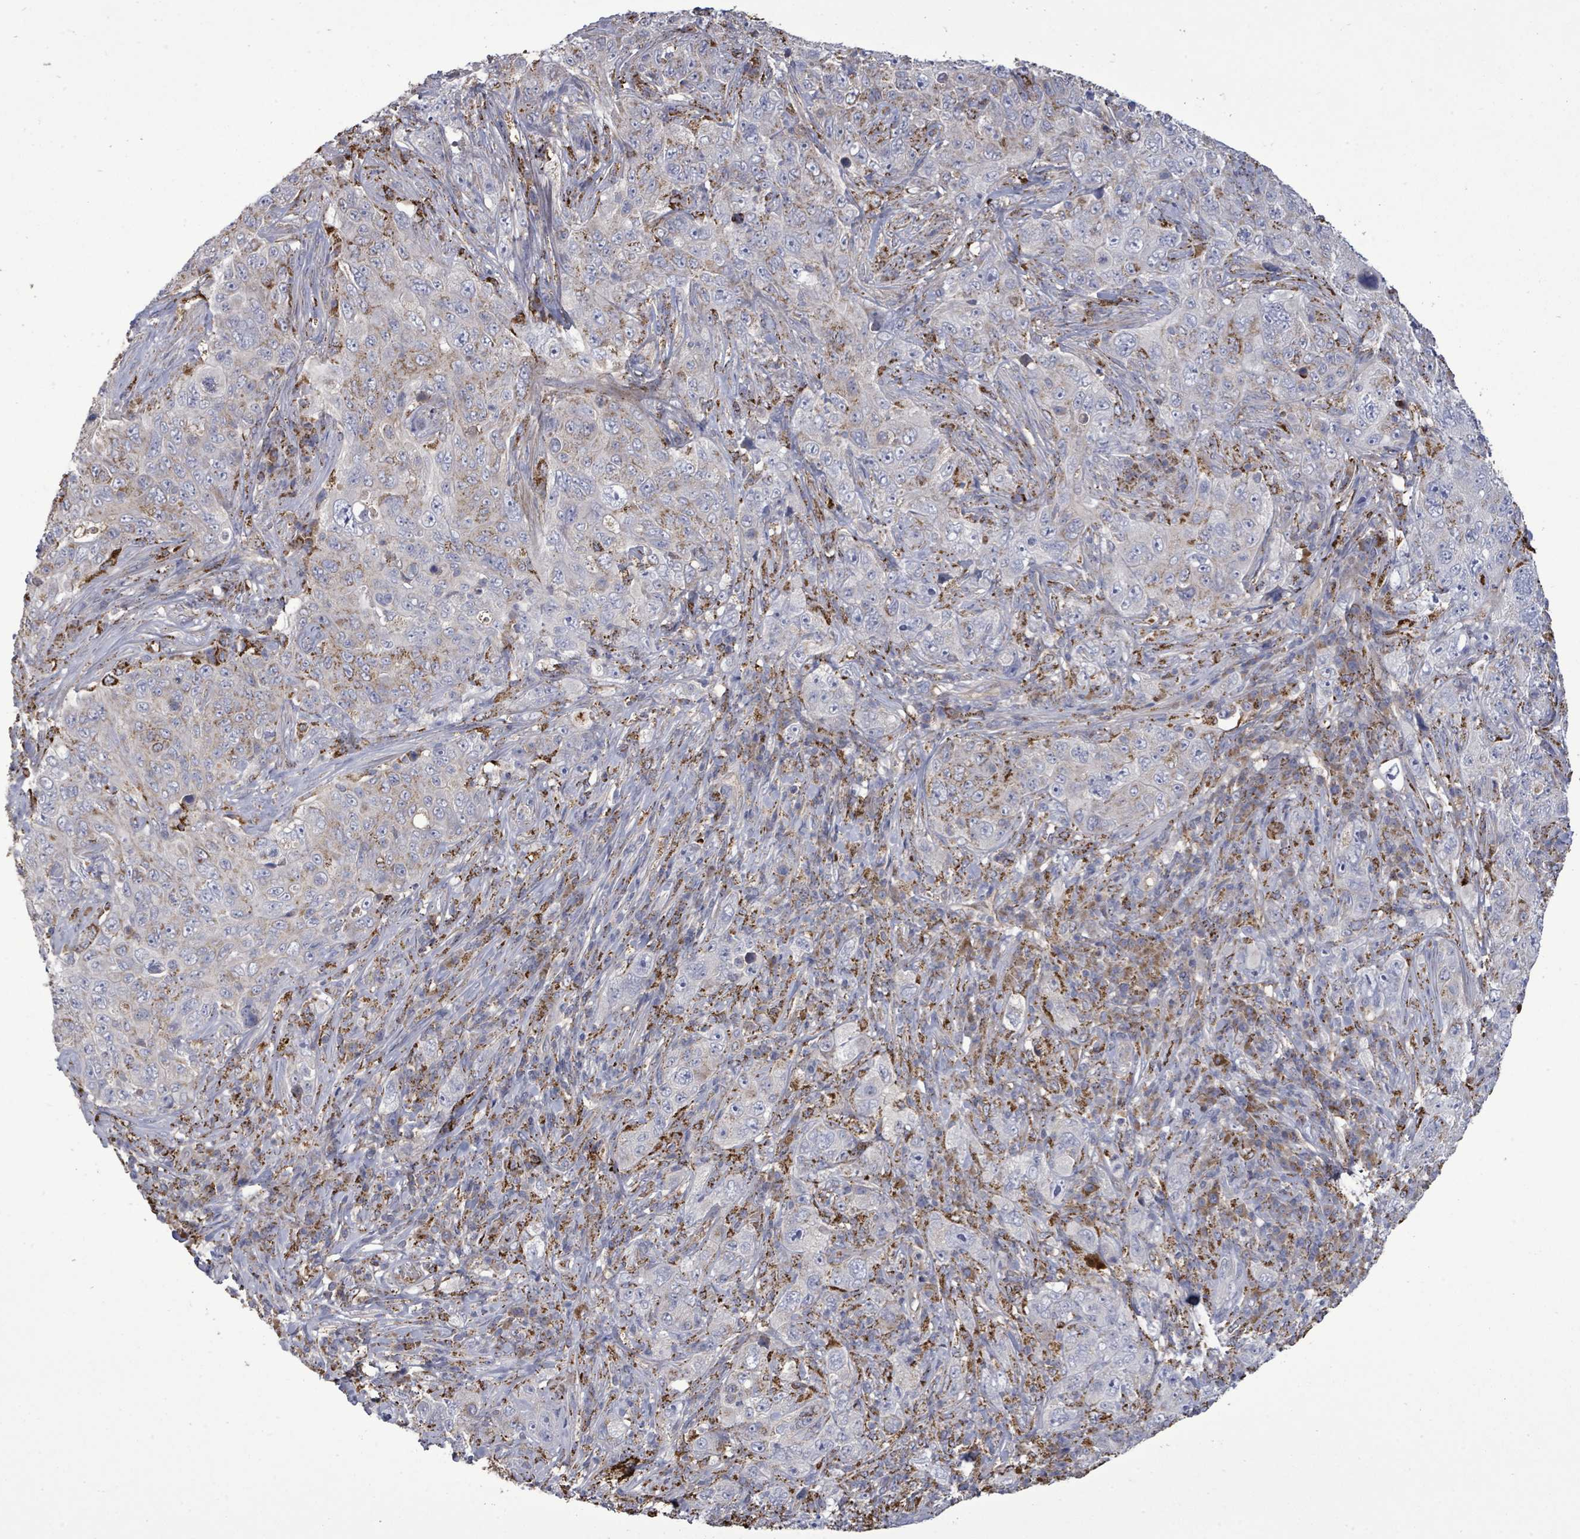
{"staining": {"intensity": "negative", "quantity": "none", "location": "none"}, "tissue": "pancreatic cancer", "cell_type": "Tumor cells", "image_type": "cancer", "snomed": [{"axis": "morphology", "description": "Adenocarcinoma, NOS"}, {"axis": "topography", "description": "Pancreas"}], "caption": "A high-resolution histopathology image shows immunohistochemistry staining of pancreatic adenocarcinoma, which reveals no significant staining in tumor cells.", "gene": "MTMR12", "patient": {"sex": "male", "age": 68}}